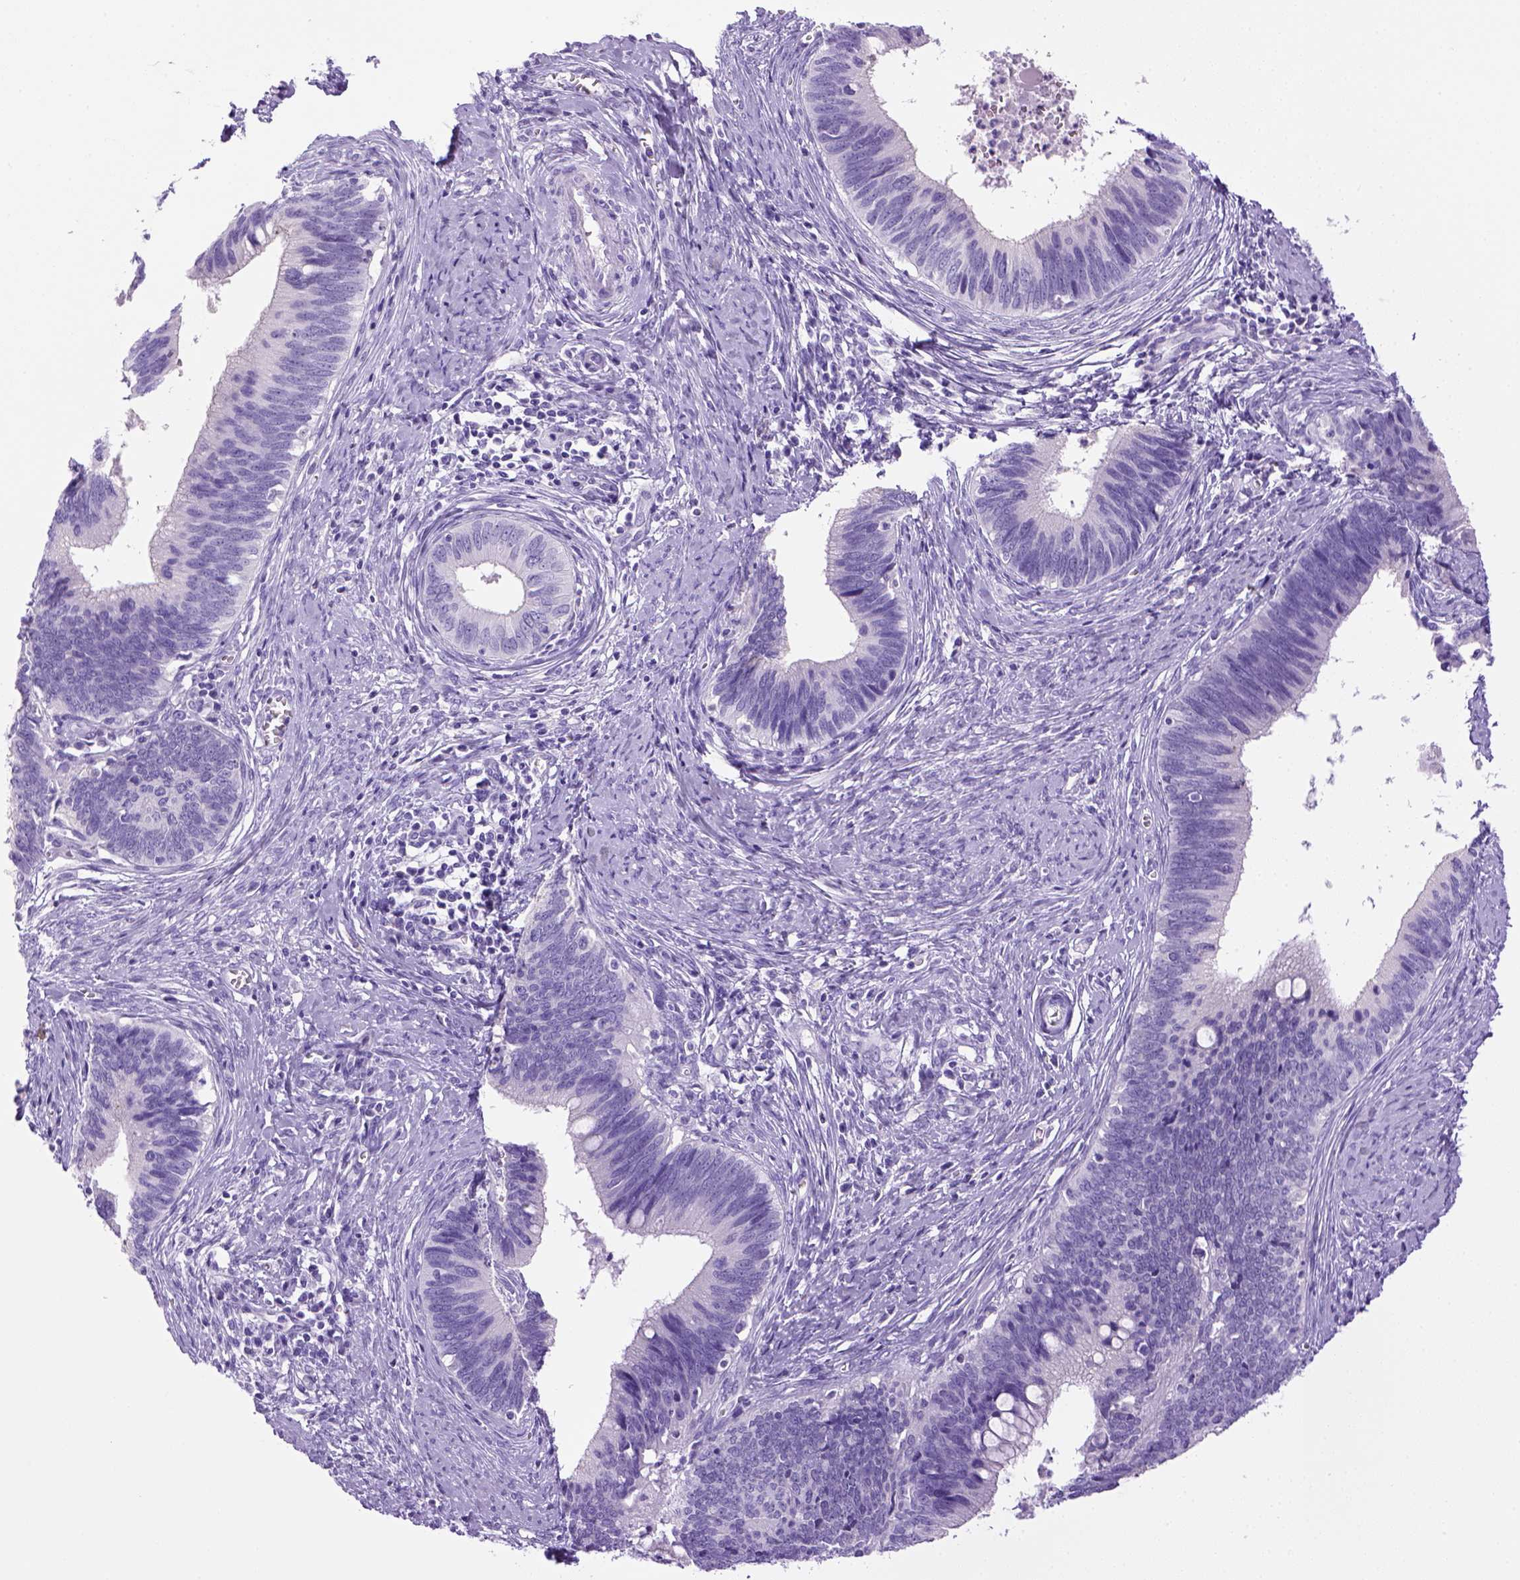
{"staining": {"intensity": "negative", "quantity": "none", "location": "none"}, "tissue": "cervical cancer", "cell_type": "Tumor cells", "image_type": "cancer", "snomed": [{"axis": "morphology", "description": "Adenocarcinoma, NOS"}, {"axis": "topography", "description": "Cervix"}], "caption": "DAB immunohistochemical staining of human cervical cancer (adenocarcinoma) reveals no significant expression in tumor cells.", "gene": "SGCG", "patient": {"sex": "female", "age": 42}}